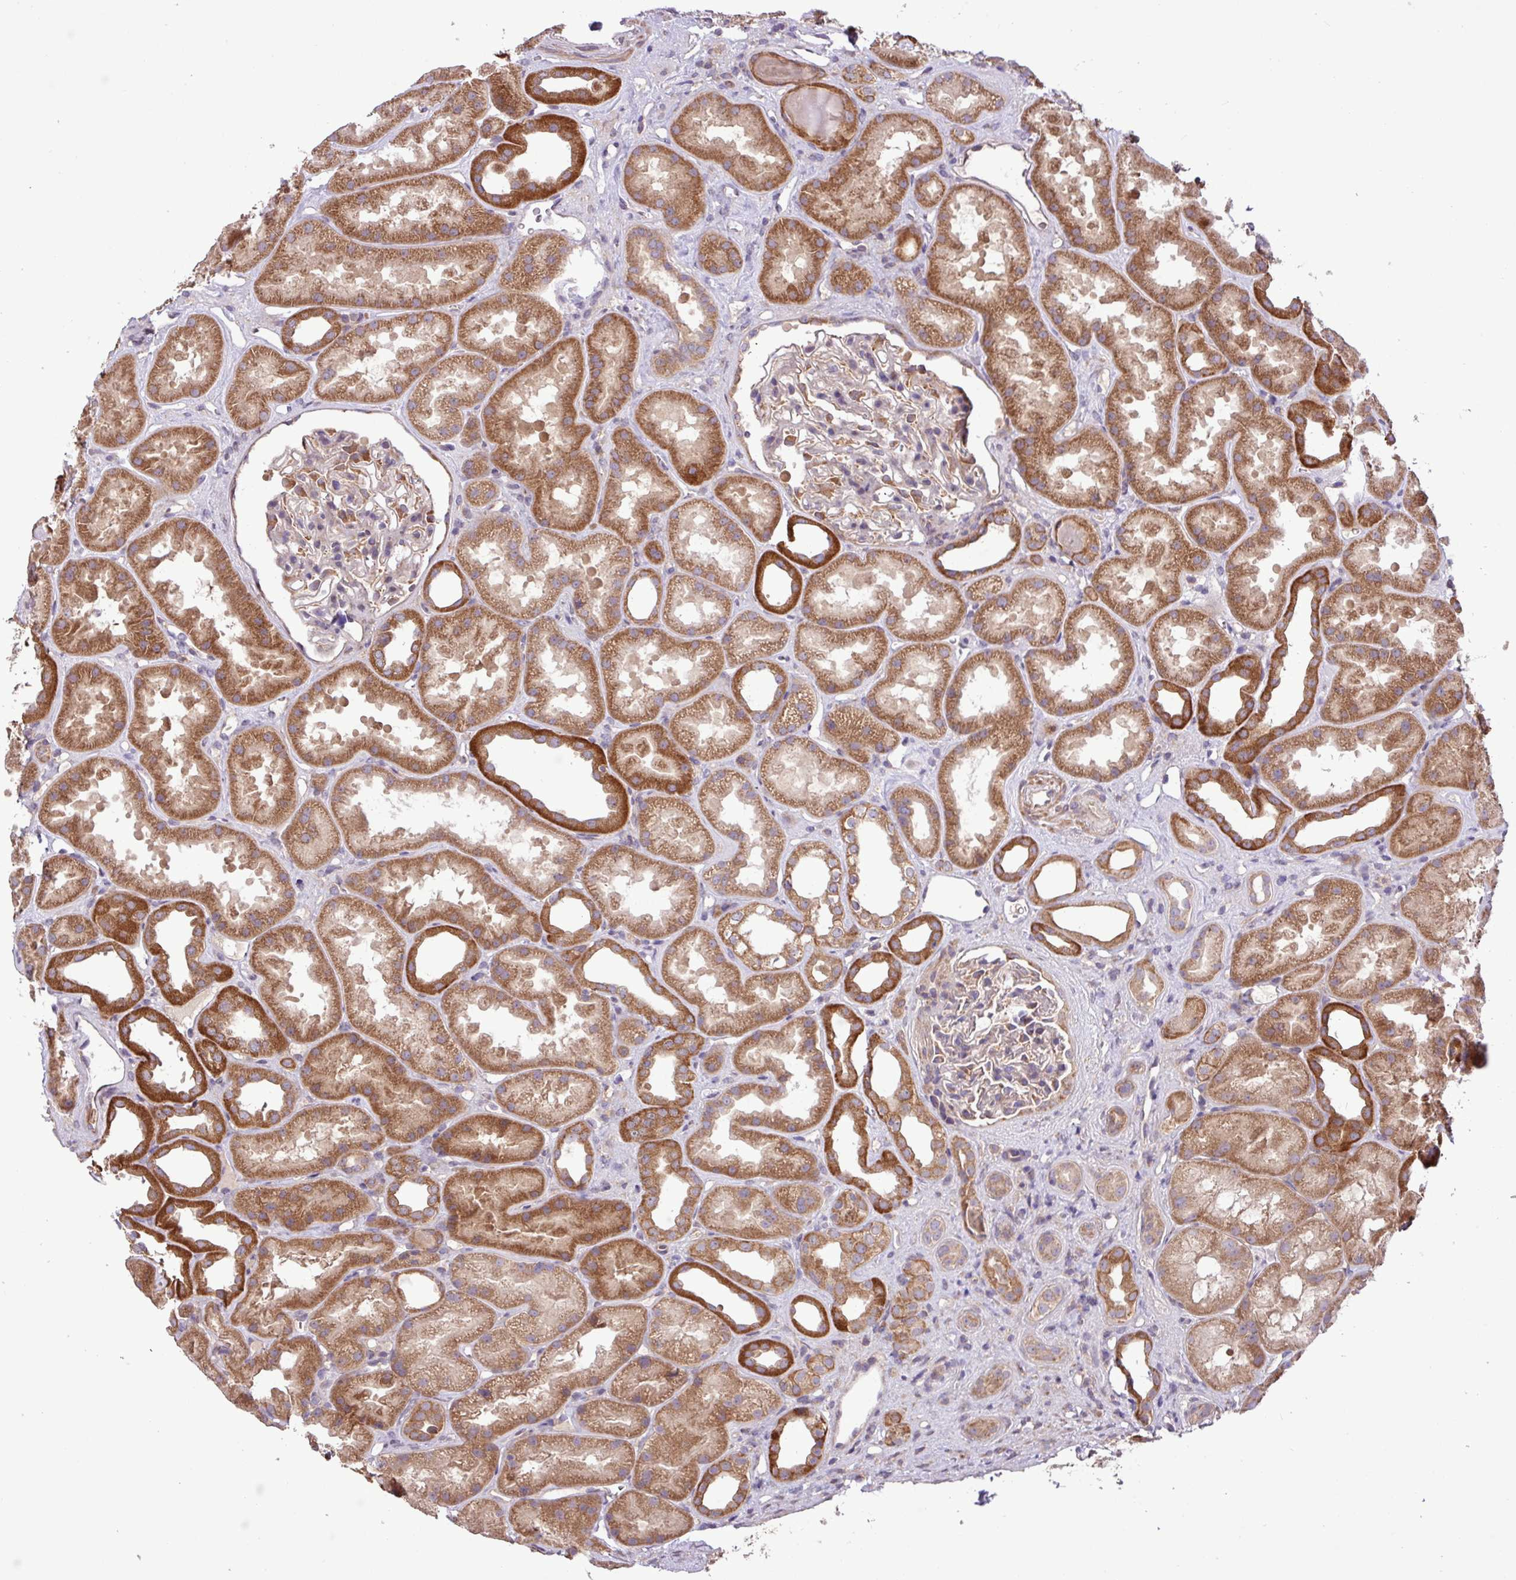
{"staining": {"intensity": "moderate", "quantity": "<25%", "location": "cytoplasmic/membranous"}, "tissue": "kidney", "cell_type": "Cells in glomeruli", "image_type": "normal", "snomed": [{"axis": "morphology", "description": "Normal tissue, NOS"}, {"axis": "topography", "description": "Kidney"}], "caption": "Kidney was stained to show a protein in brown. There is low levels of moderate cytoplasmic/membranous expression in approximately <25% of cells in glomeruli. The staining was performed using DAB (3,3'-diaminobenzidine) to visualize the protein expression in brown, while the nuclei were stained in blue with hematoxylin (Magnification: 20x).", "gene": "TIMM10B", "patient": {"sex": "male", "age": 61}}